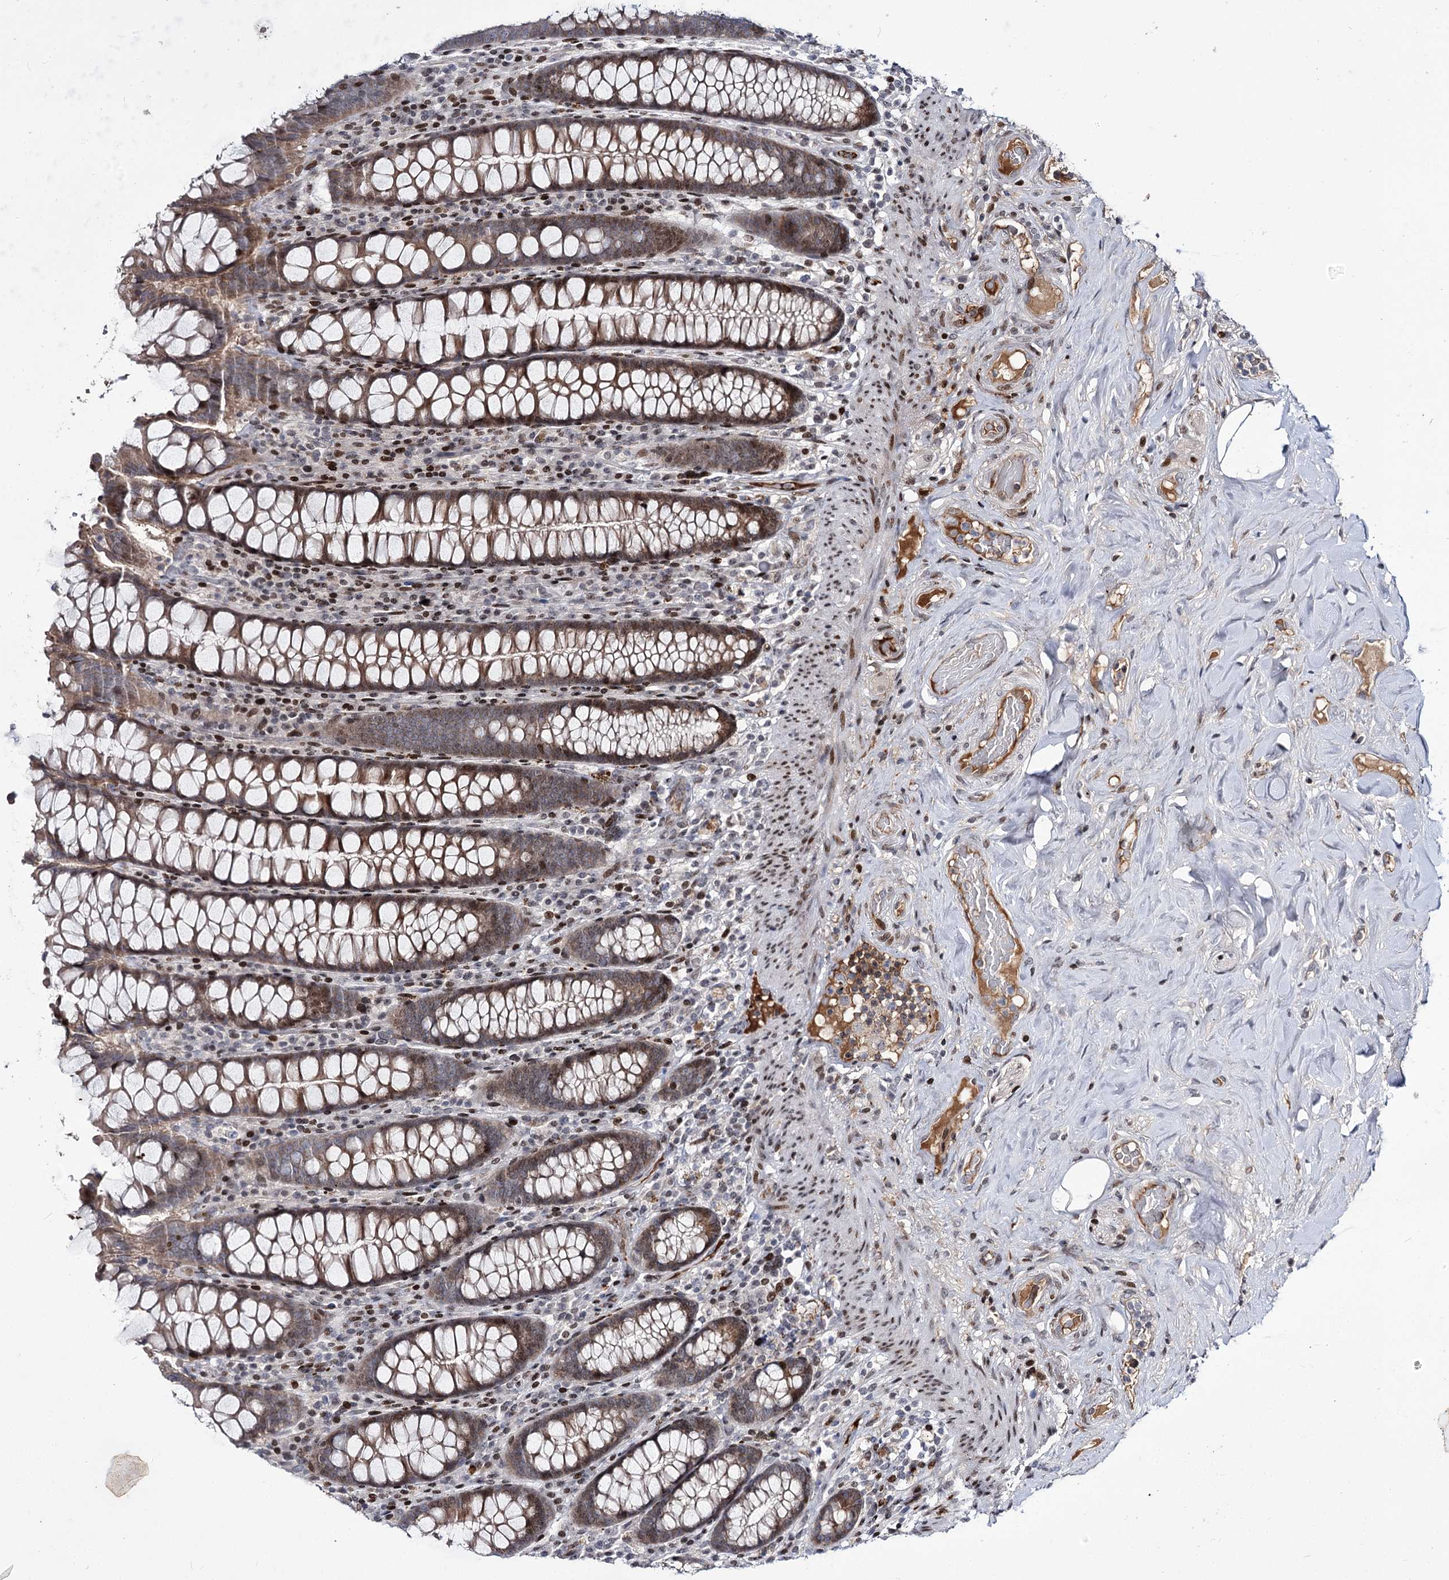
{"staining": {"intensity": "moderate", "quantity": "25%-75%", "location": "cytoplasmic/membranous,nuclear"}, "tissue": "colon", "cell_type": "Endothelial cells", "image_type": "normal", "snomed": [{"axis": "morphology", "description": "Normal tissue, NOS"}, {"axis": "topography", "description": "Colon"}], "caption": "The histopathology image shows staining of benign colon, revealing moderate cytoplasmic/membranous,nuclear protein positivity (brown color) within endothelial cells. (brown staining indicates protein expression, while blue staining denotes nuclei).", "gene": "ITFG2", "patient": {"sex": "female", "age": 79}}